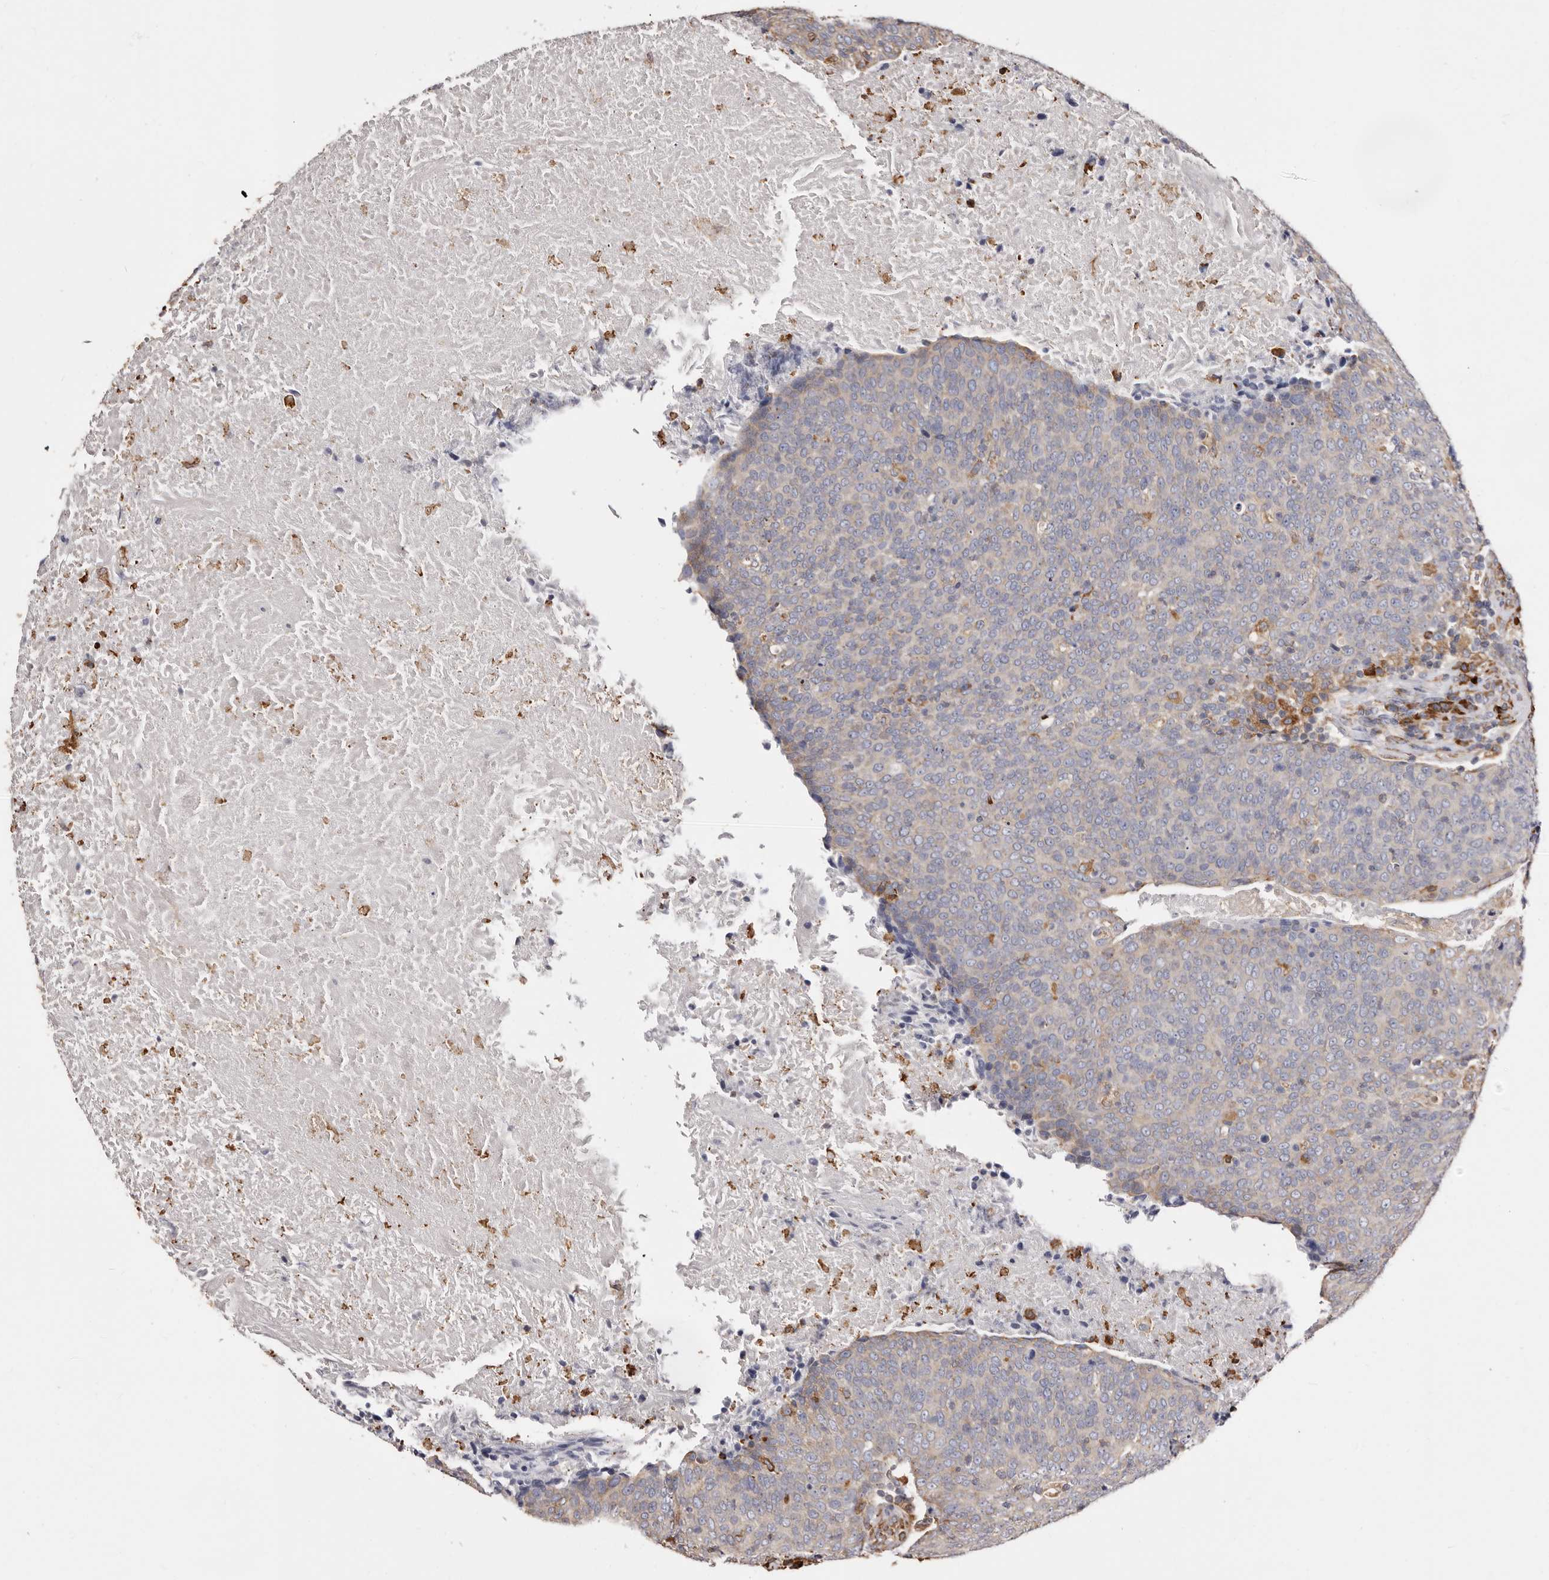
{"staining": {"intensity": "weak", "quantity": "25%-75%", "location": "cytoplasmic/membranous"}, "tissue": "head and neck cancer", "cell_type": "Tumor cells", "image_type": "cancer", "snomed": [{"axis": "morphology", "description": "Squamous cell carcinoma, NOS"}, {"axis": "morphology", "description": "Squamous cell carcinoma, metastatic, NOS"}, {"axis": "topography", "description": "Lymph node"}, {"axis": "topography", "description": "Head-Neck"}], "caption": "DAB (3,3'-diaminobenzidine) immunohistochemical staining of human head and neck cancer (squamous cell carcinoma) shows weak cytoplasmic/membranous protein staining in approximately 25%-75% of tumor cells. (IHC, brightfield microscopy, high magnification).", "gene": "ACBD6", "patient": {"sex": "male", "age": 62}}